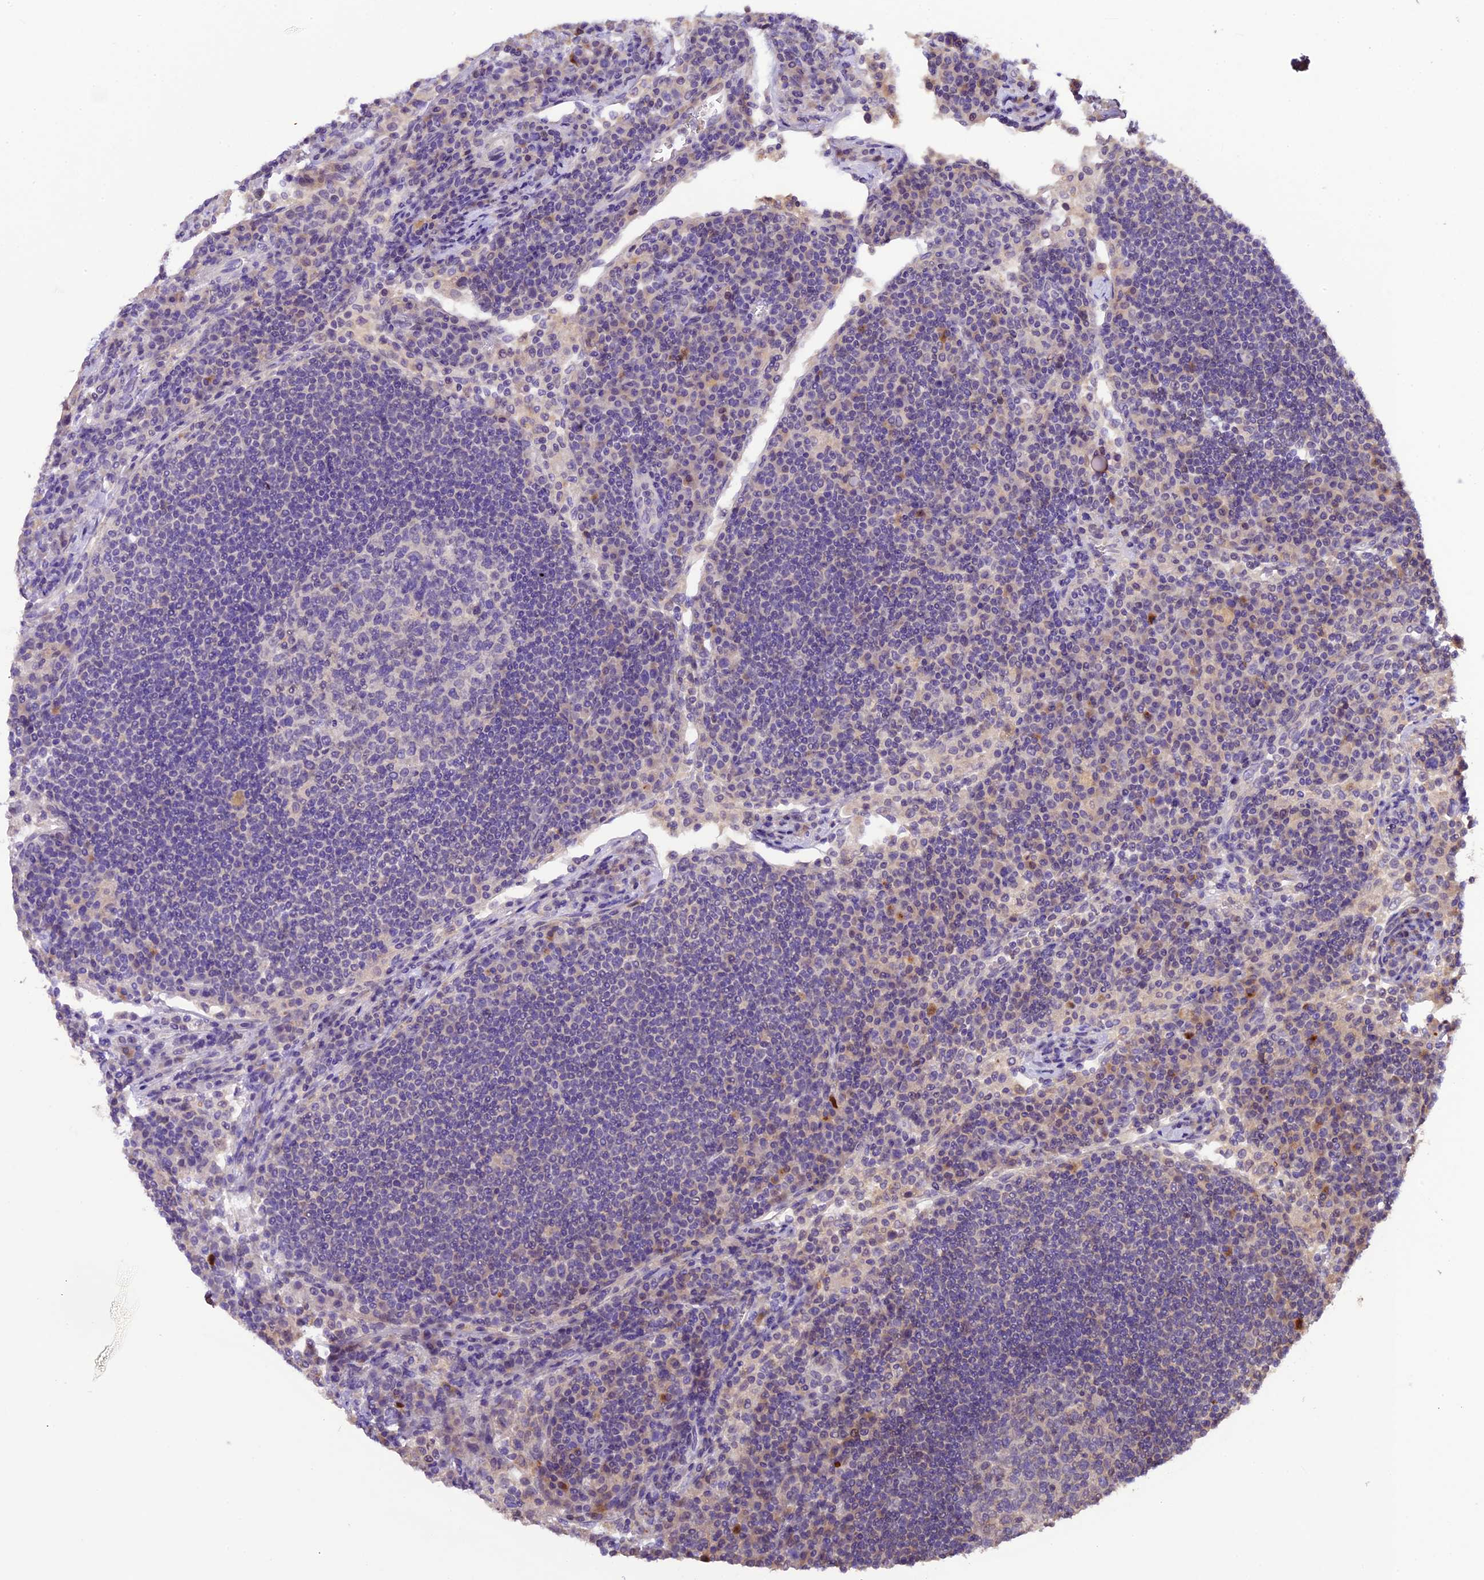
{"staining": {"intensity": "negative", "quantity": "none", "location": "none"}, "tissue": "lymph node", "cell_type": "Germinal center cells", "image_type": "normal", "snomed": [{"axis": "morphology", "description": "Normal tissue, NOS"}, {"axis": "topography", "description": "Lymph node"}], "caption": "Immunohistochemistry (IHC) photomicrograph of benign human lymph node stained for a protein (brown), which demonstrates no expression in germinal center cells. The staining was performed using DAB to visualize the protein expression in brown, while the nuclei were stained in blue with hematoxylin (Magnification: 20x).", "gene": "DGKH", "patient": {"sex": "female", "age": 53}}